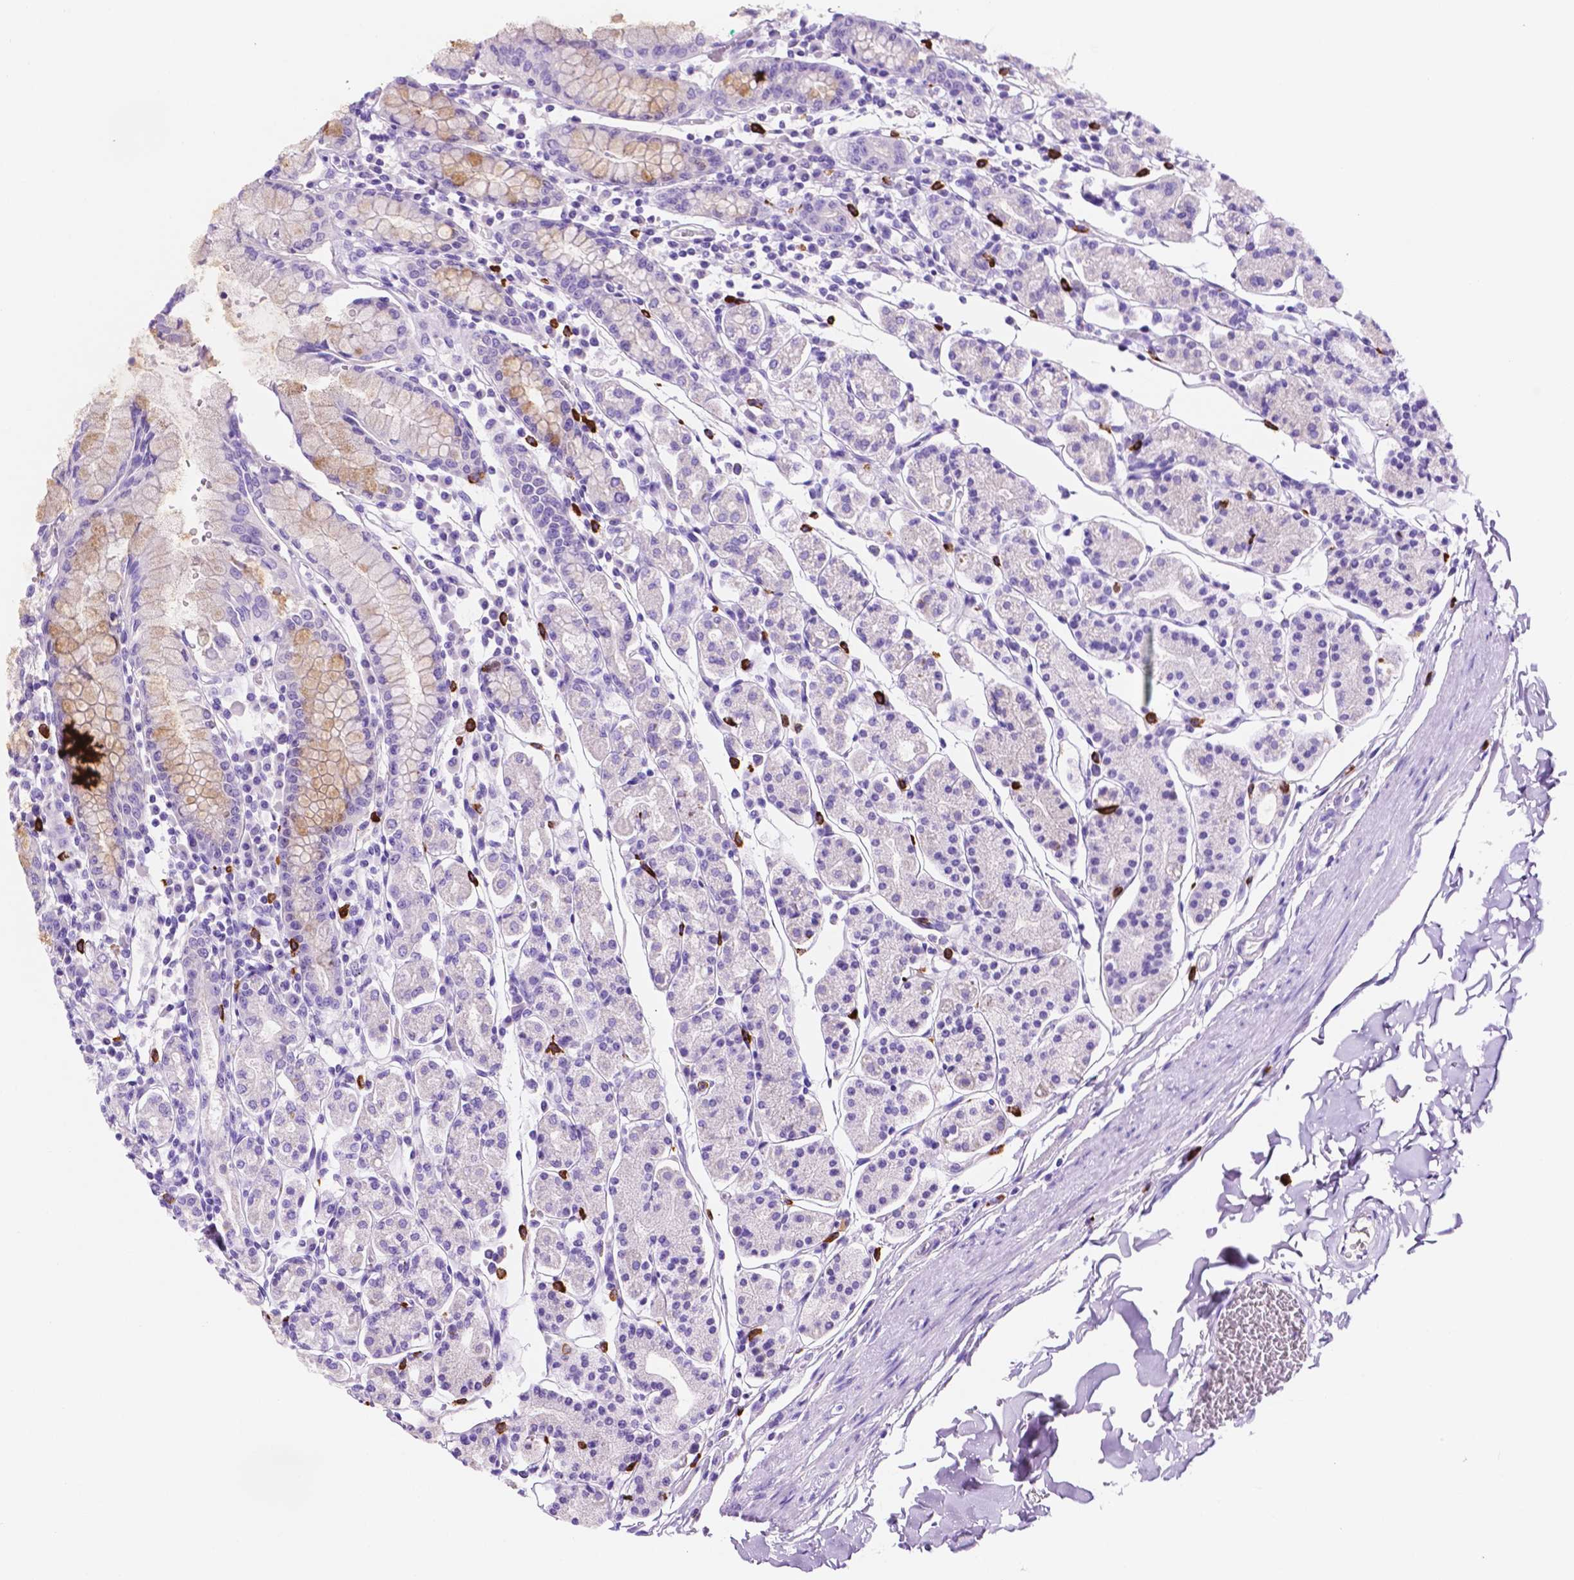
{"staining": {"intensity": "negative", "quantity": "none", "location": "none"}, "tissue": "stomach", "cell_type": "Glandular cells", "image_type": "normal", "snomed": [{"axis": "morphology", "description": "Normal tissue, NOS"}, {"axis": "topography", "description": "Stomach, upper"}, {"axis": "topography", "description": "Stomach"}], "caption": "DAB (3,3'-diaminobenzidine) immunohistochemical staining of benign stomach reveals no significant expression in glandular cells. (DAB (3,3'-diaminobenzidine) immunohistochemistry visualized using brightfield microscopy, high magnification).", "gene": "FOXB2", "patient": {"sex": "male", "age": 62}}